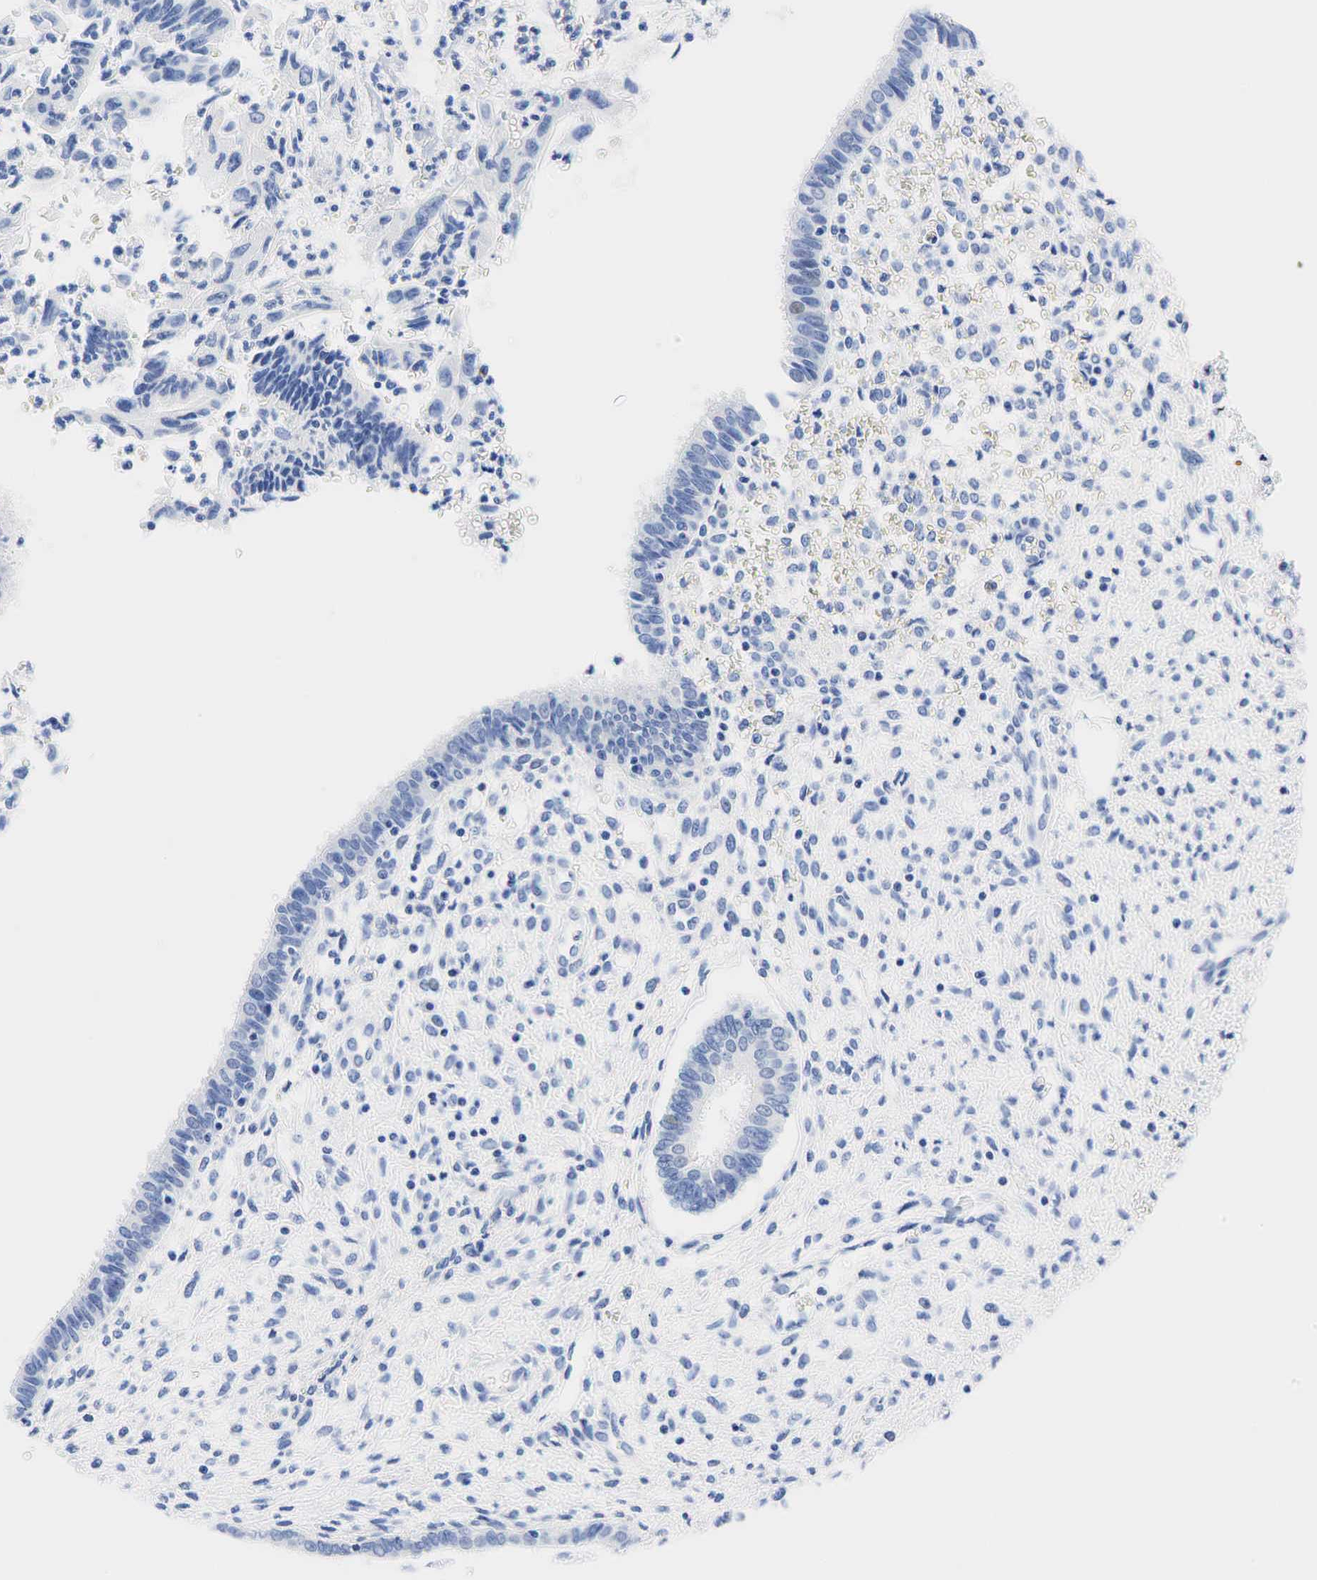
{"staining": {"intensity": "negative", "quantity": "none", "location": "none"}, "tissue": "cervical cancer", "cell_type": "Tumor cells", "image_type": "cancer", "snomed": [{"axis": "morphology", "description": "Normal tissue, NOS"}, {"axis": "morphology", "description": "Adenocarcinoma, NOS"}, {"axis": "topography", "description": "Cervix"}], "caption": "Protein analysis of cervical cancer (adenocarcinoma) demonstrates no significant expression in tumor cells. (DAB (3,3'-diaminobenzidine) IHC visualized using brightfield microscopy, high magnification).", "gene": "NKX2-1", "patient": {"sex": "female", "age": 34}}